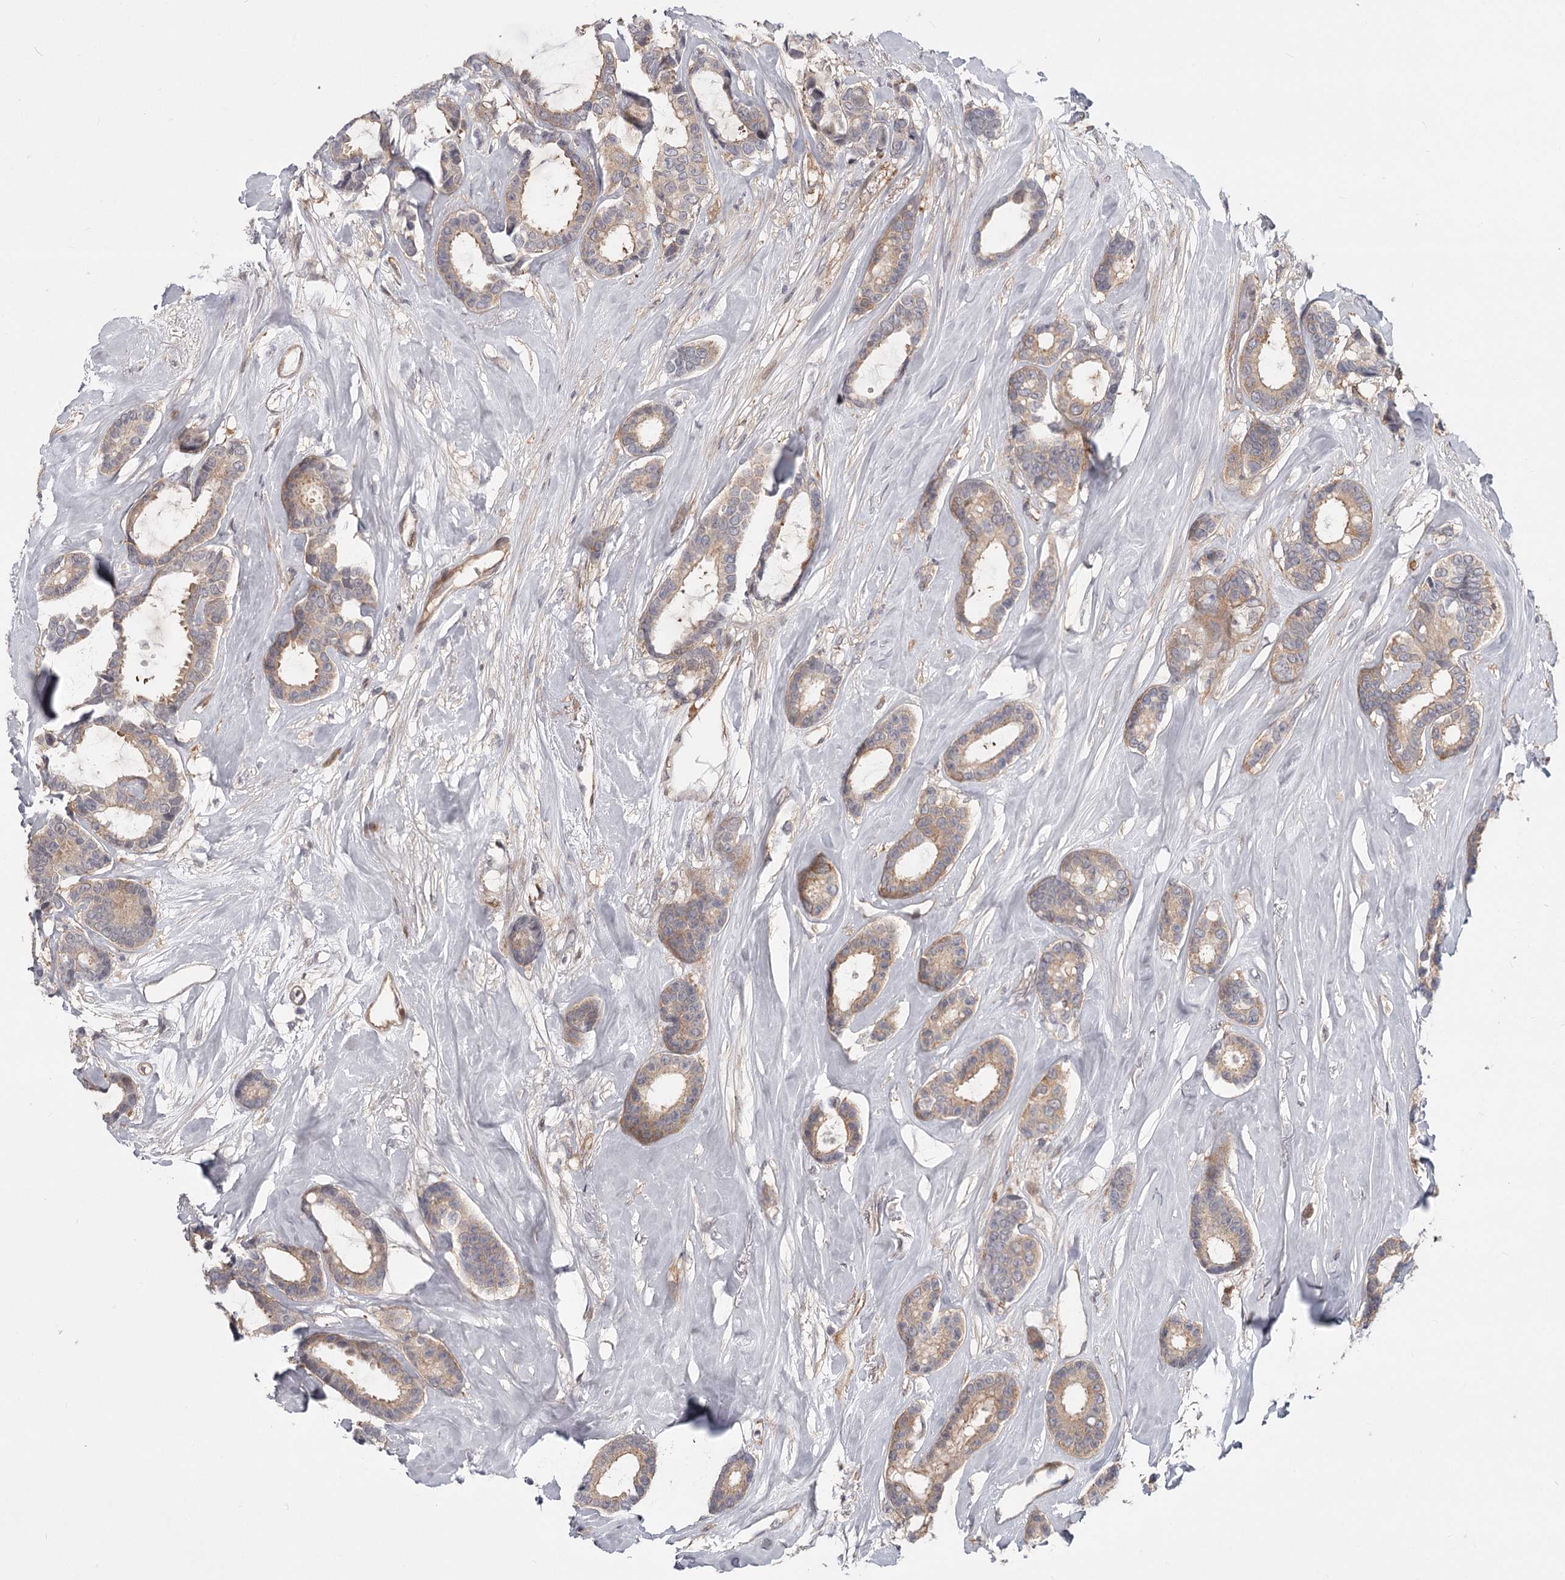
{"staining": {"intensity": "weak", "quantity": "25%-75%", "location": "cytoplasmic/membranous"}, "tissue": "breast cancer", "cell_type": "Tumor cells", "image_type": "cancer", "snomed": [{"axis": "morphology", "description": "Duct carcinoma"}, {"axis": "topography", "description": "Breast"}], "caption": "This is an image of IHC staining of breast invasive ductal carcinoma, which shows weak expression in the cytoplasmic/membranous of tumor cells.", "gene": "CCNG2", "patient": {"sex": "female", "age": 87}}